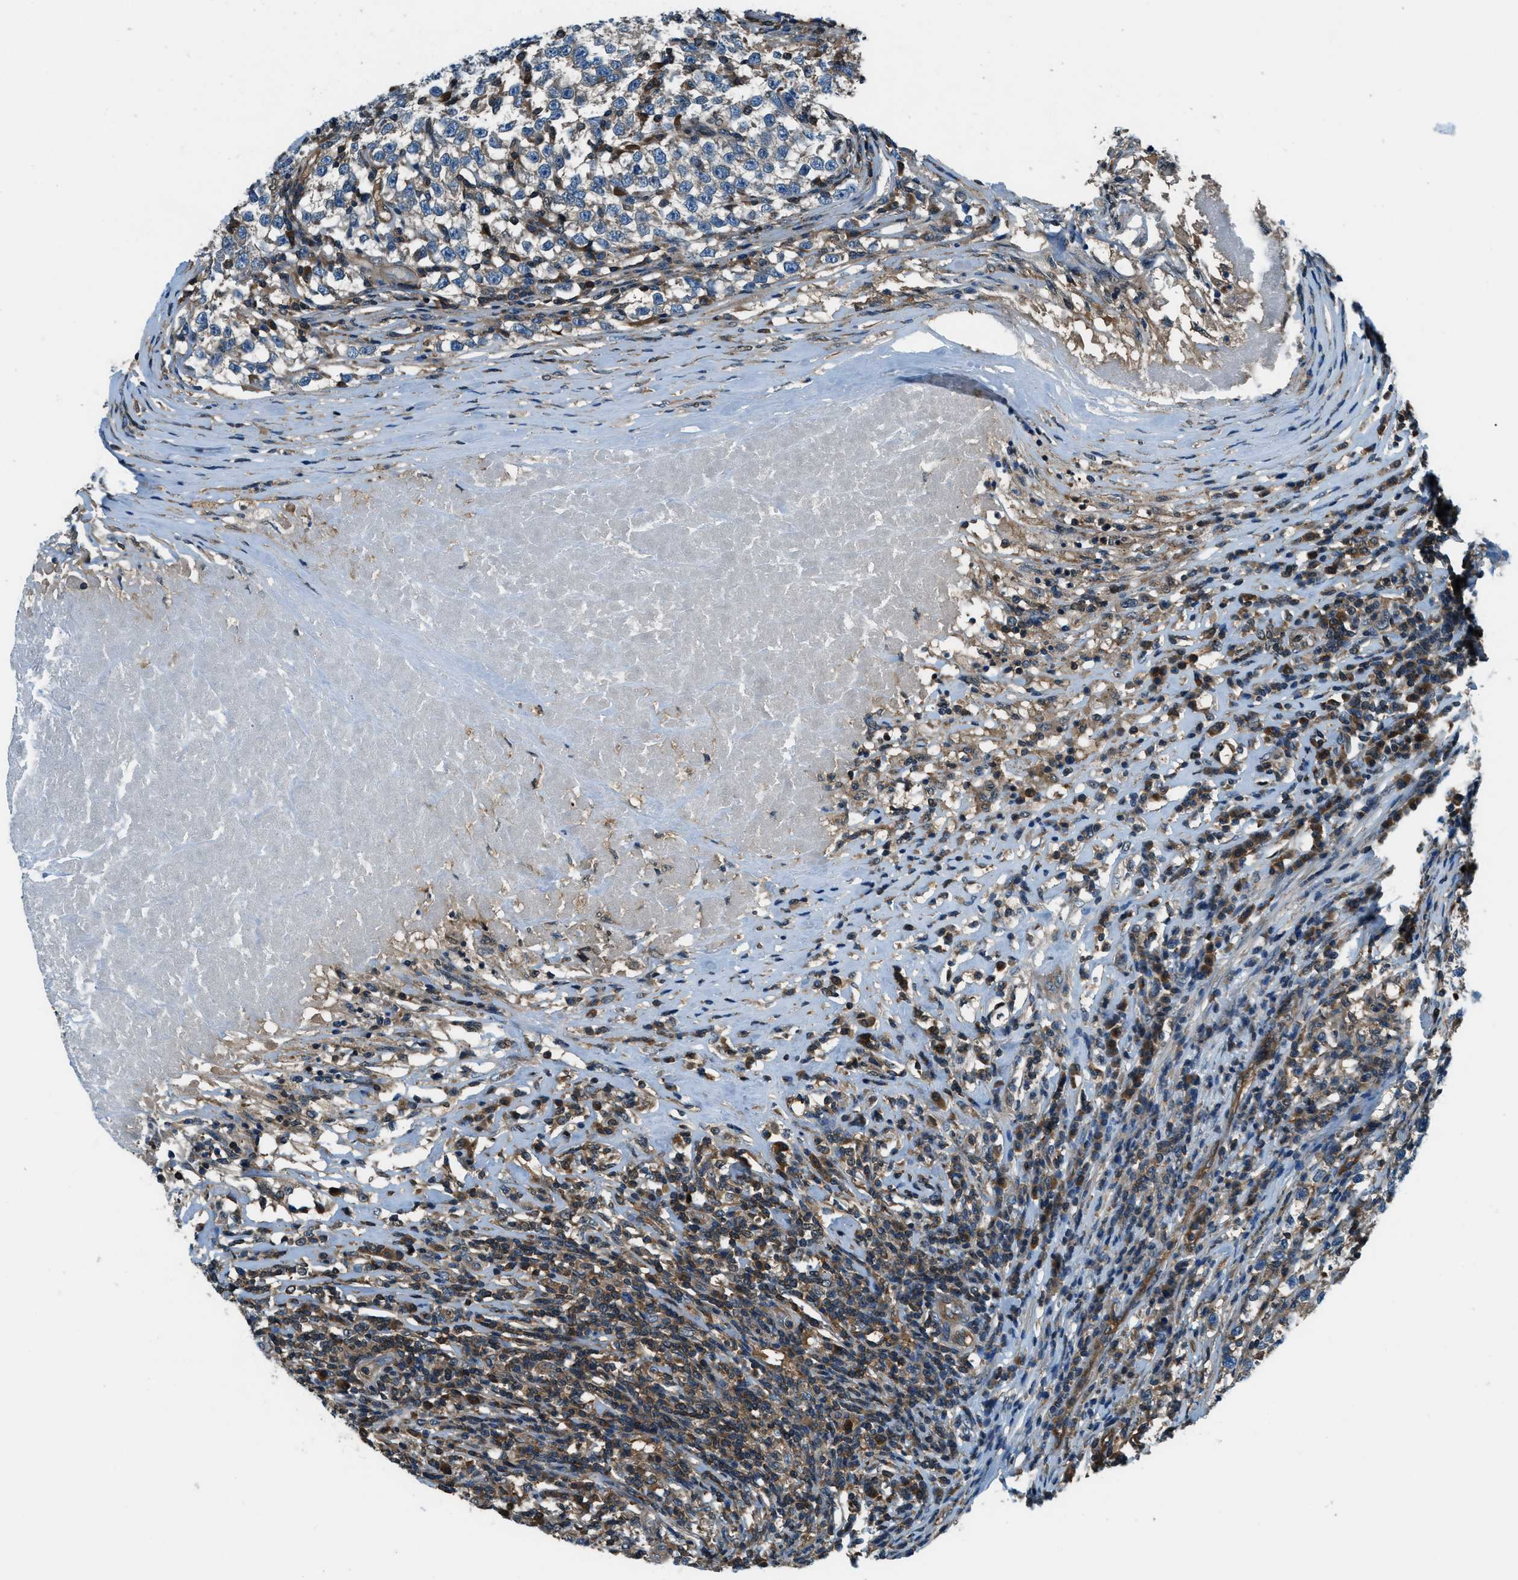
{"staining": {"intensity": "negative", "quantity": "none", "location": "none"}, "tissue": "testis cancer", "cell_type": "Tumor cells", "image_type": "cancer", "snomed": [{"axis": "morphology", "description": "Normal tissue, NOS"}, {"axis": "morphology", "description": "Seminoma, NOS"}, {"axis": "topography", "description": "Testis"}], "caption": "High magnification brightfield microscopy of seminoma (testis) stained with DAB (brown) and counterstained with hematoxylin (blue): tumor cells show no significant positivity.", "gene": "HEBP2", "patient": {"sex": "male", "age": 43}}